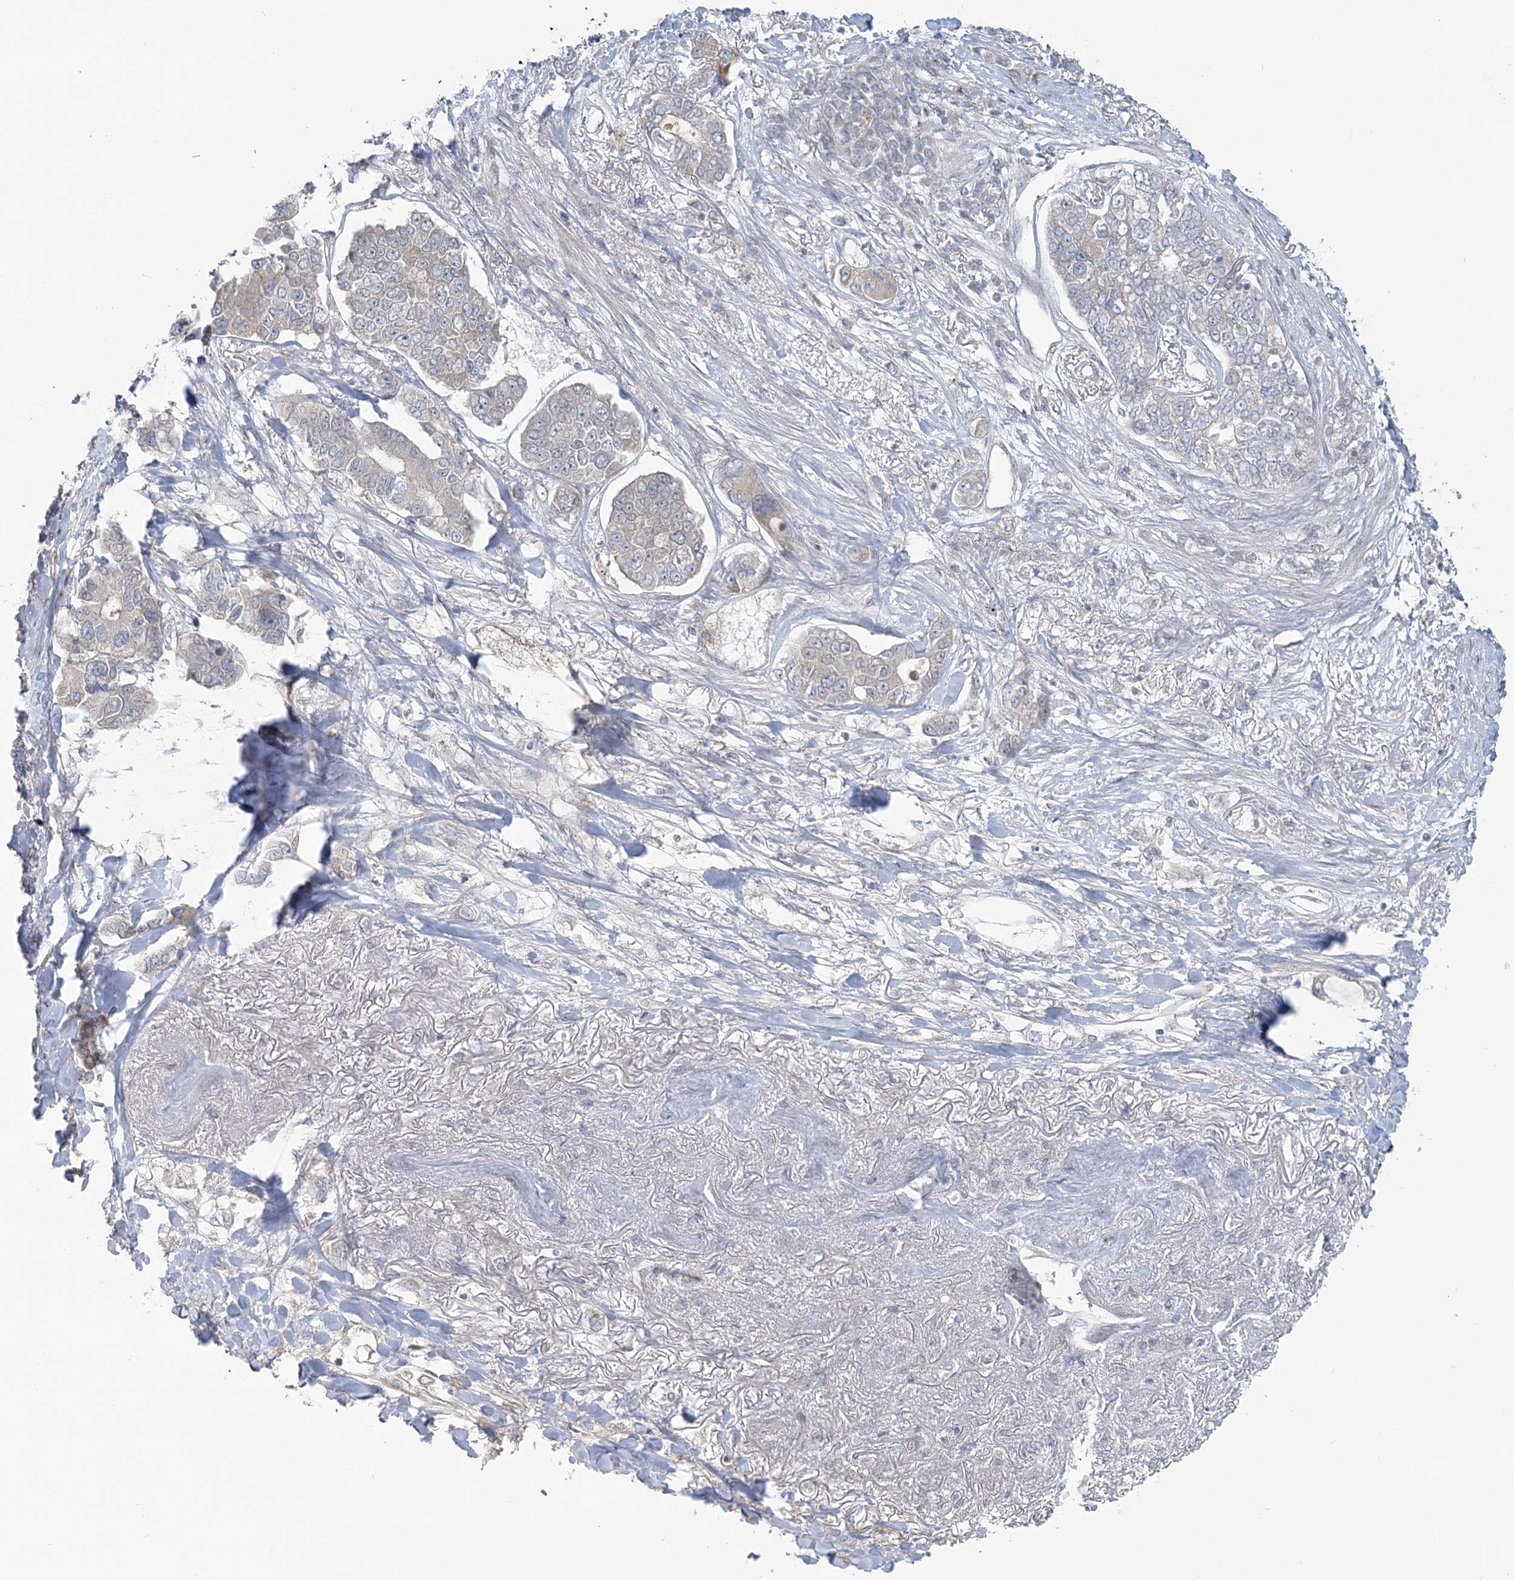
{"staining": {"intensity": "negative", "quantity": "none", "location": "none"}, "tissue": "lung cancer", "cell_type": "Tumor cells", "image_type": "cancer", "snomed": [{"axis": "morphology", "description": "Adenocarcinoma, NOS"}, {"axis": "topography", "description": "Lung"}], "caption": "Tumor cells show no significant expression in lung cancer (adenocarcinoma).", "gene": "BLTP3A", "patient": {"sex": "male", "age": 49}}